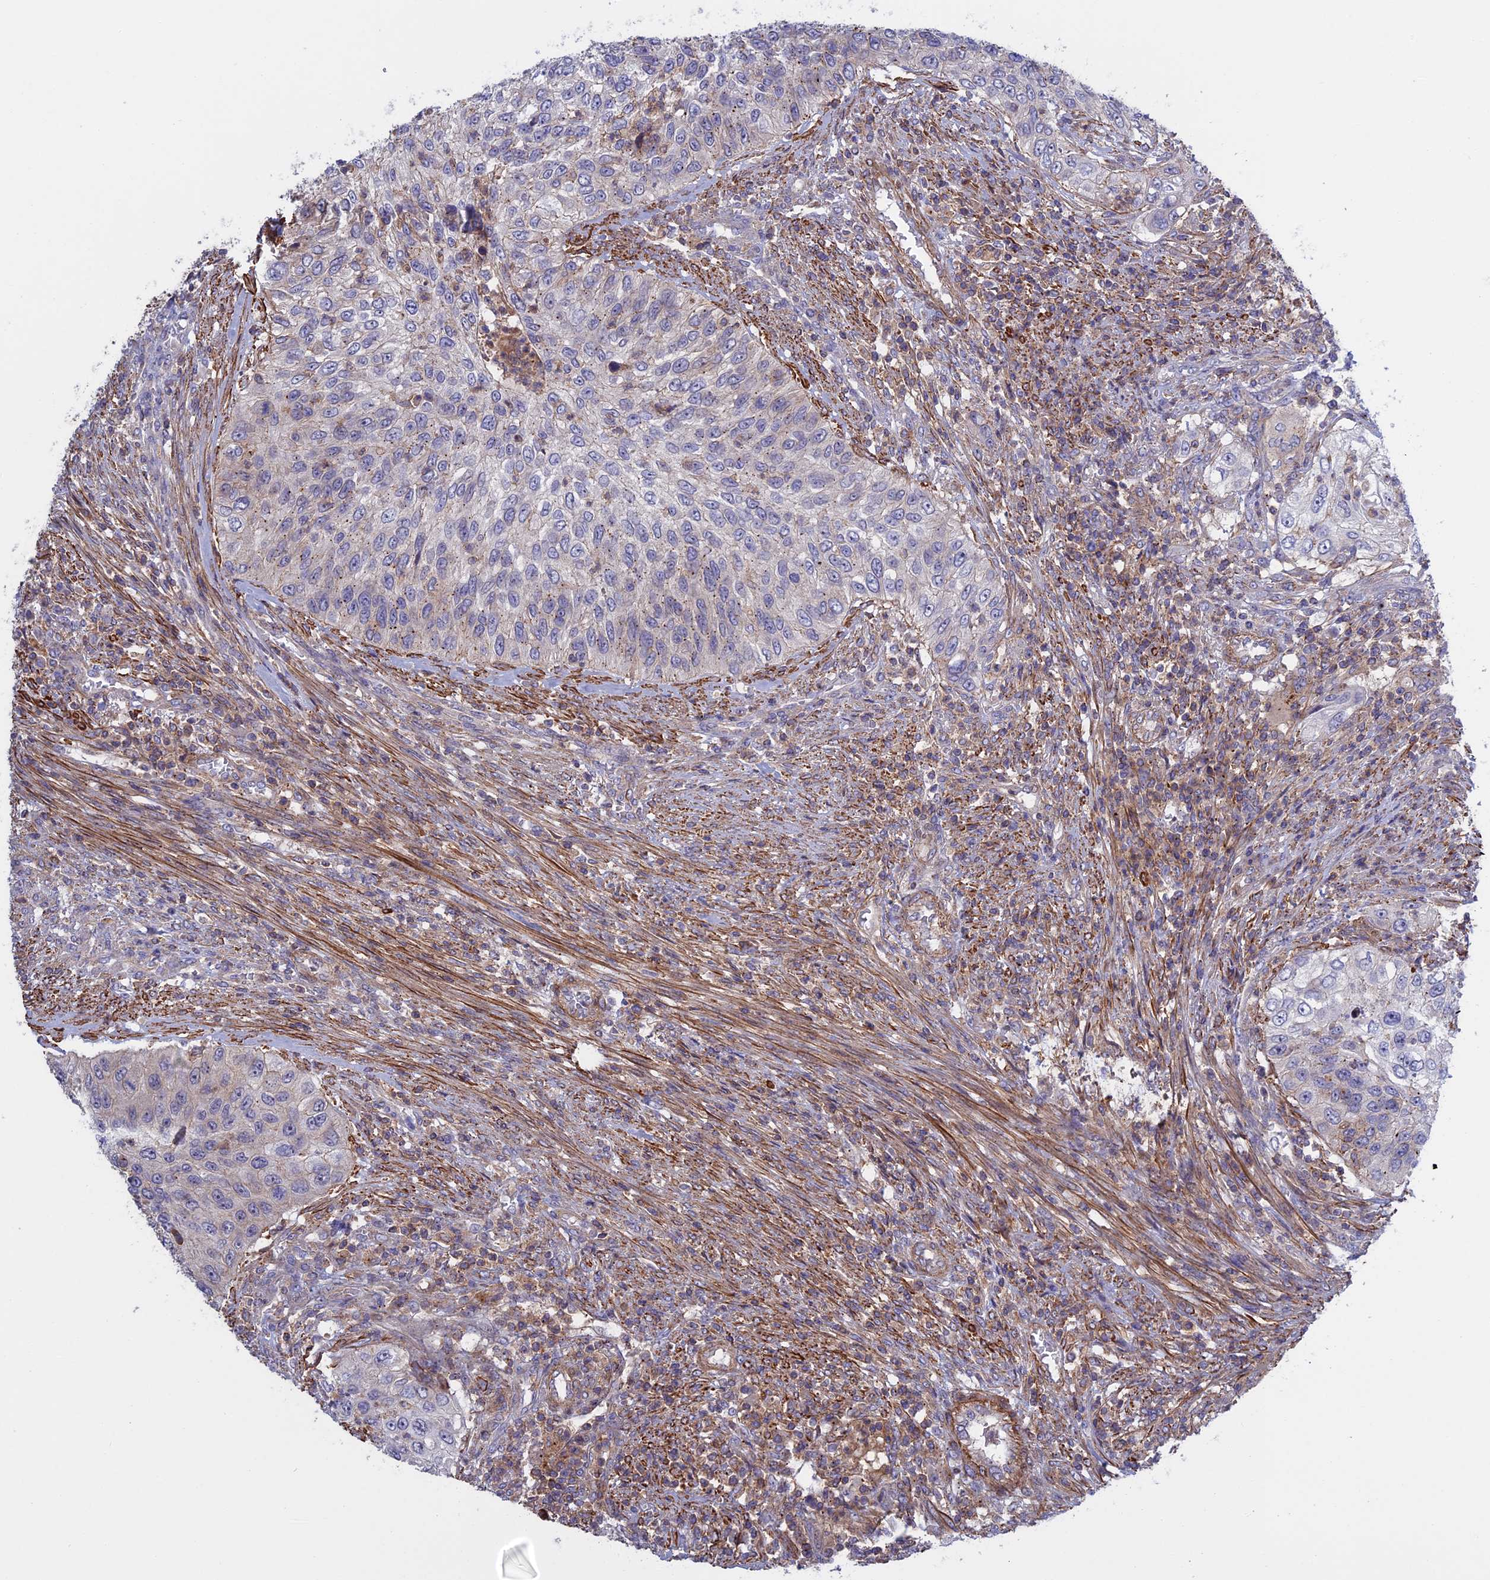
{"staining": {"intensity": "weak", "quantity": "<25%", "location": "cytoplasmic/membranous"}, "tissue": "urothelial cancer", "cell_type": "Tumor cells", "image_type": "cancer", "snomed": [{"axis": "morphology", "description": "Urothelial carcinoma, High grade"}, {"axis": "topography", "description": "Urinary bladder"}], "caption": "Immunohistochemistry of human urothelial cancer displays no expression in tumor cells. (DAB IHC, high magnification).", "gene": "LYPD5", "patient": {"sex": "female", "age": 60}}